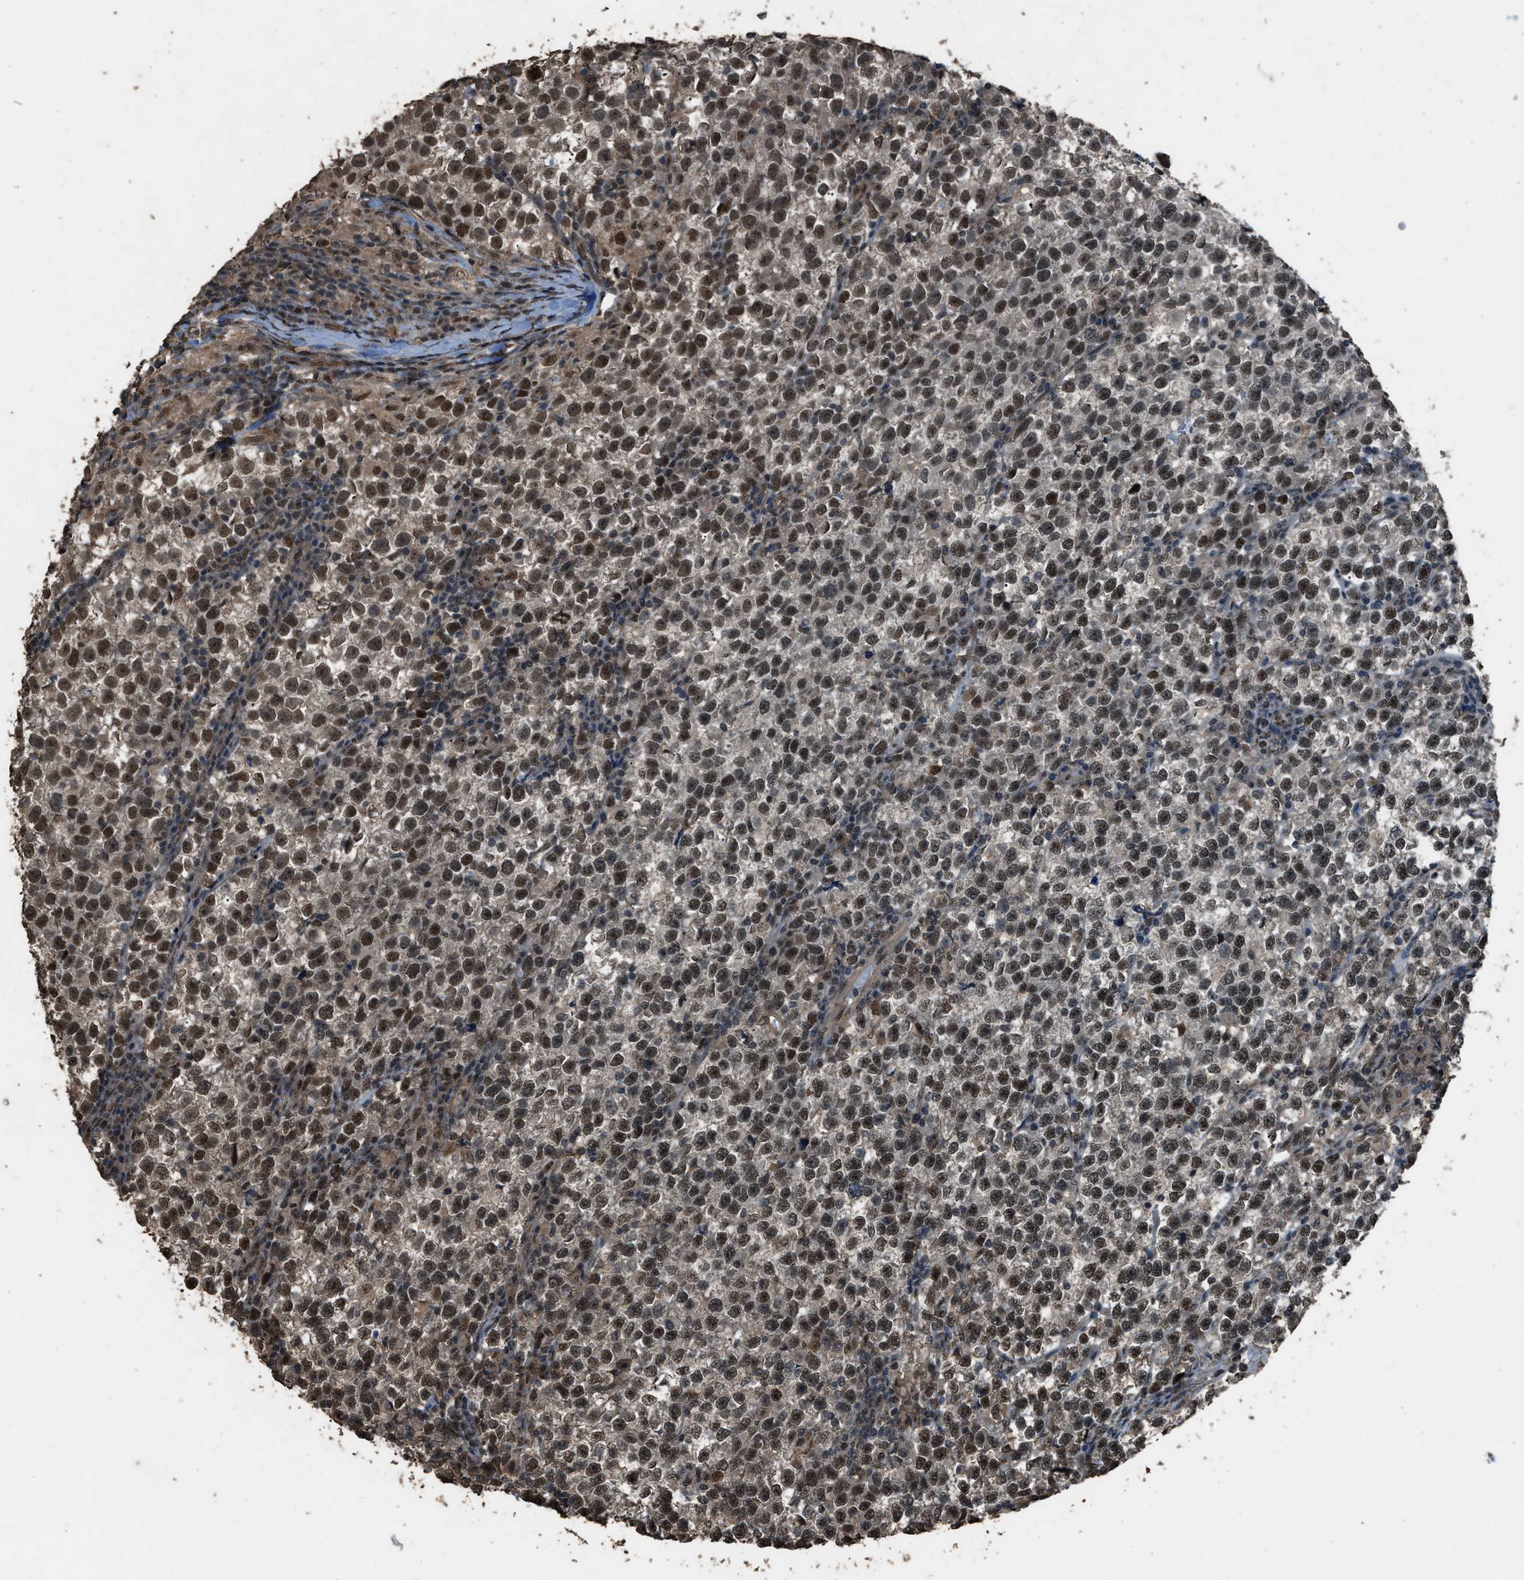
{"staining": {"intensity": "strong", "quantity": ">75%", "location": "nuclear"}, "tissue": "testis cancer", "cell_type": "Tumor cells", "image_type": "cancer", "snomed": [{"axis": "morphology", "description": "Normal tissue, NOS"}, {"axis": "morphology", "description": "Seminoma, NOS"}, {"axis": "topography", "description": "Testis"}], "caption": "A histopathology image showing strong nuclear staining in about >75% of tumor cells in seminoma (testis), as visualized by brown immunohistochemical staining.", "gene": "SERTAD2", "patient": {"sex": "male", "age": 43}}